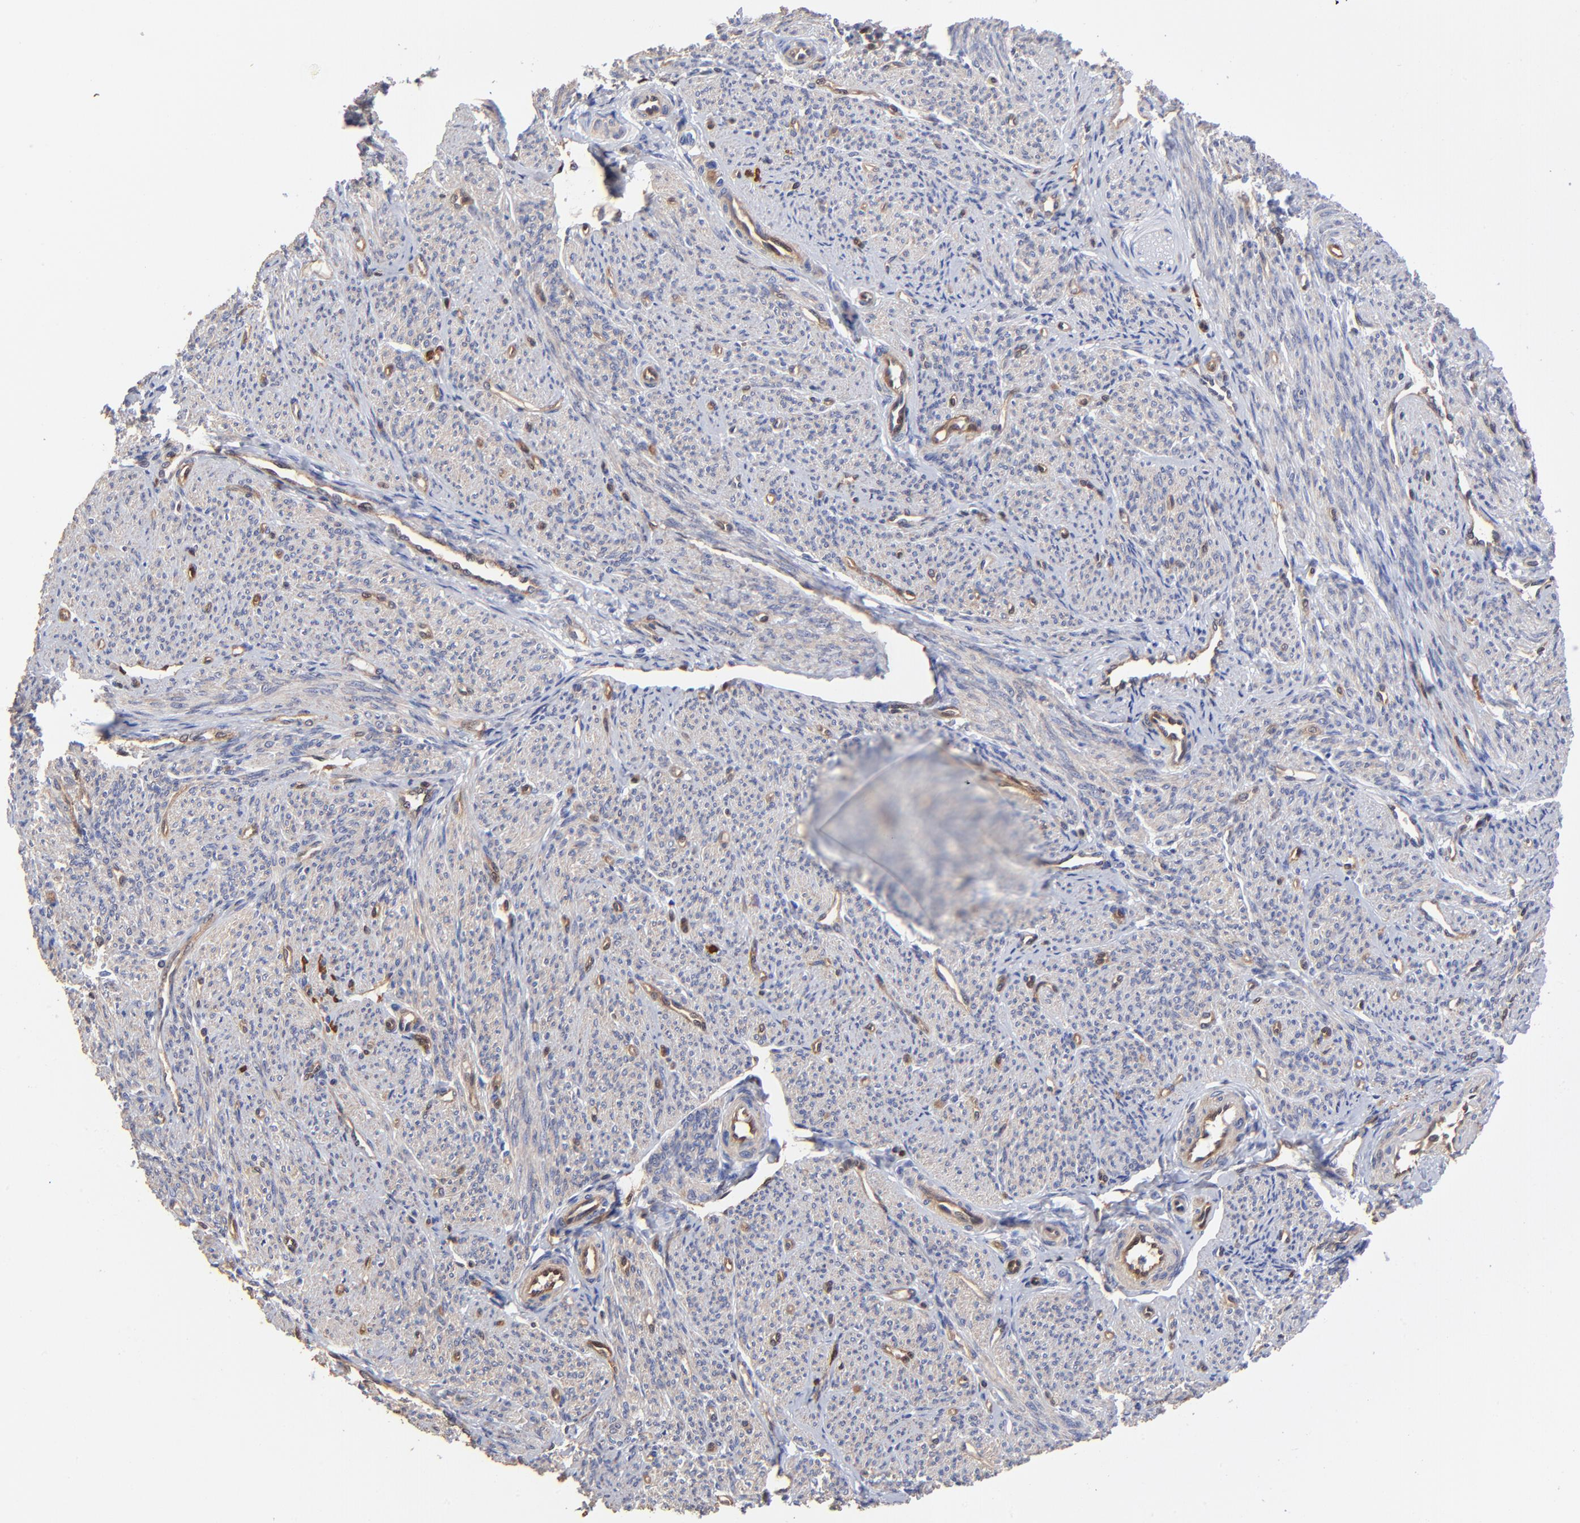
{"staining": {"intensity": "weak", "quantity": "<25%", "location": "cytoplasmic/membranous"}, "tissue": "smooth muscle", "cell_type": "Smooth muscle cells", "image_type": "normal", "snomed": [{"axis": "morphology", "description": "Normal tissue, NOS"}, {"axis": "topography", "description": "Smooth muscle"}], "caption": "Immunohistochemical staining of normal smooth muscle exhibits no significant expression in smooth muscle cells.", "gene": "DCTPP1", "patient": {"sex": "female", "age": 65}}